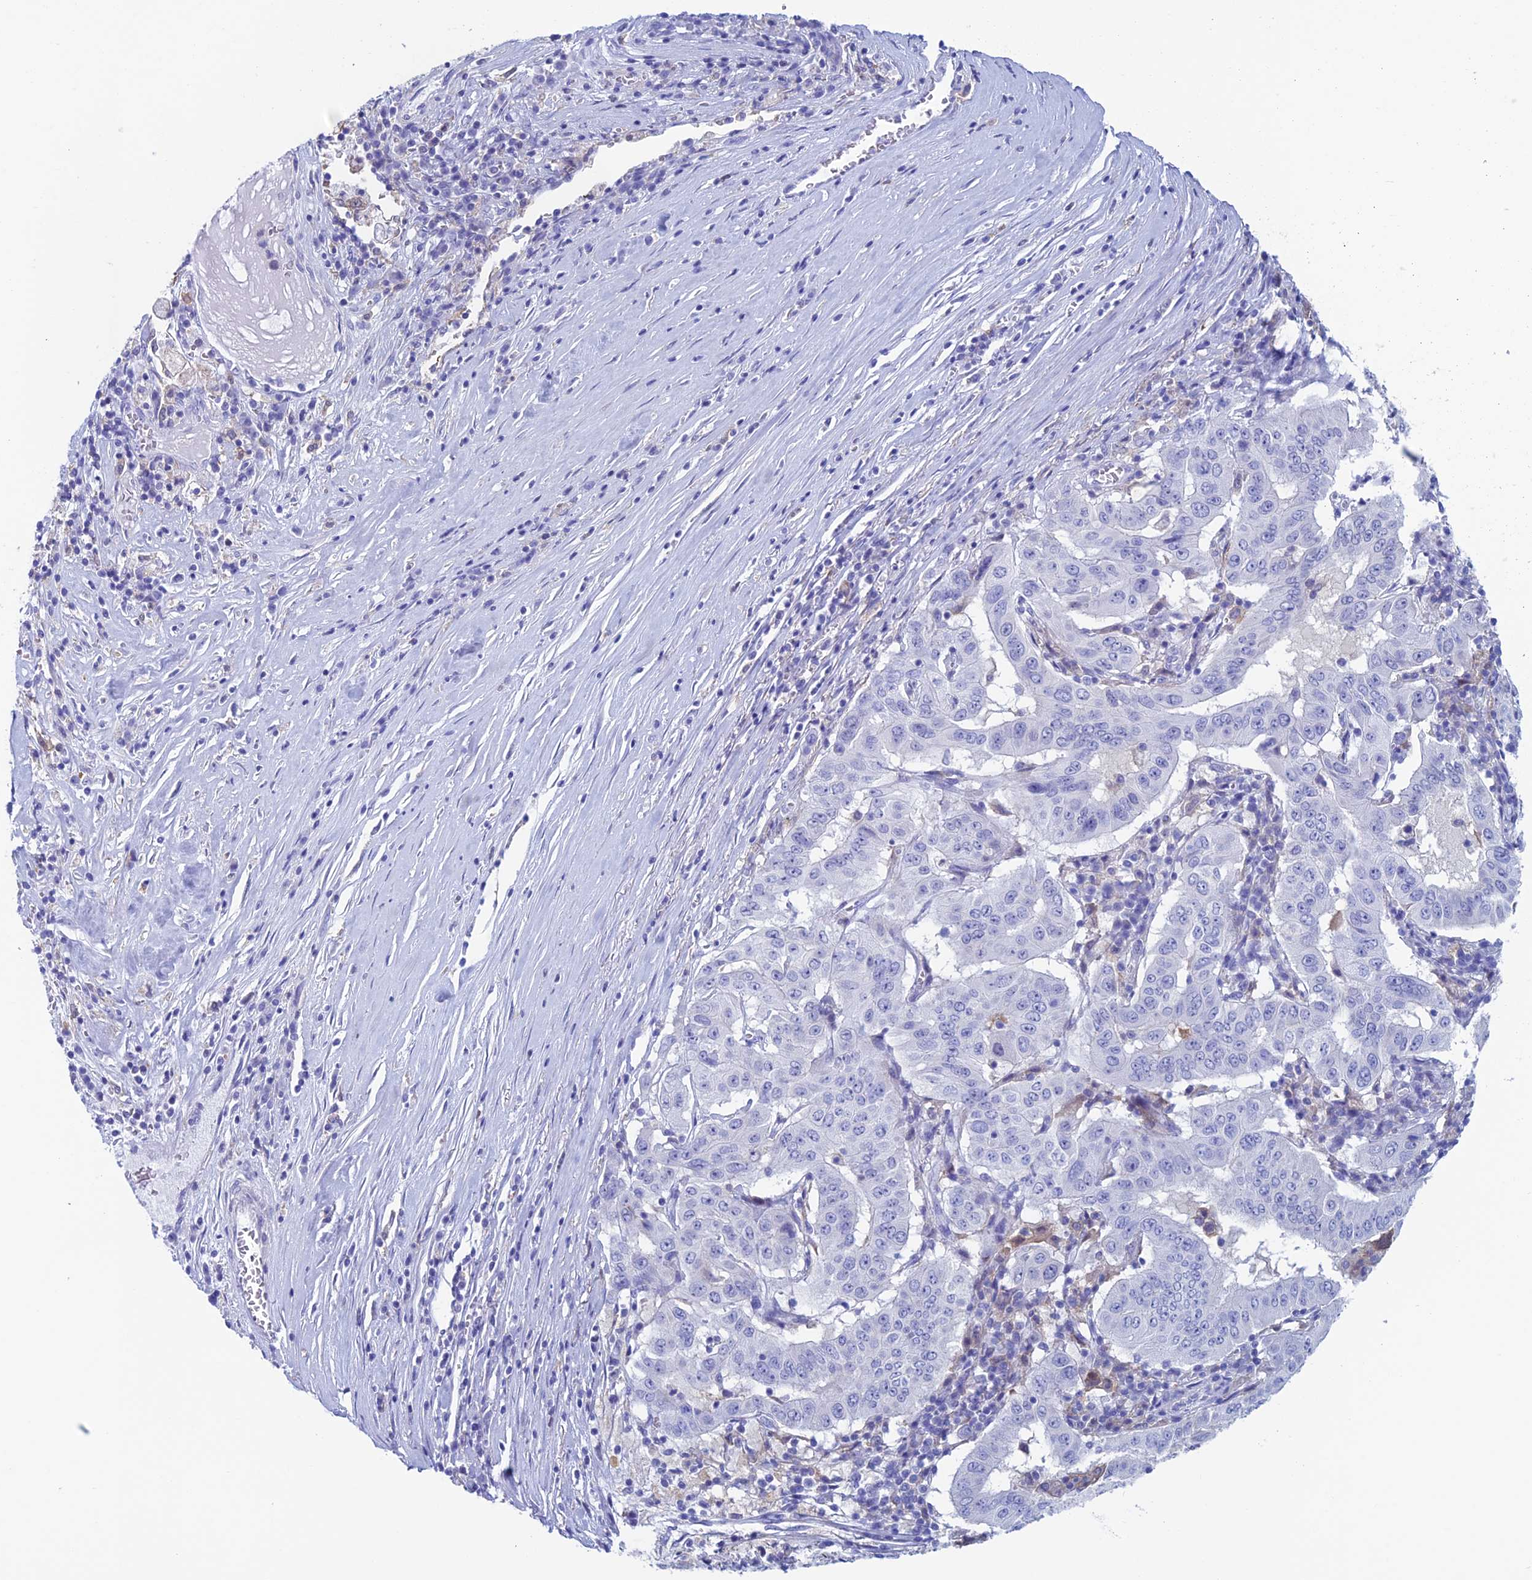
{"staining": {"intensity": "negative", "quantity": "none", "location": "none"}, "tissue": "pancreatic cancer", "cell_type": "Tumor cells", "image_type": "cancer", "snomed": [{"axis": "morphology", "description": "Adenocarcinoma, NOS"}, {"axis": "topography", "description": "Pancreas"}], "caption": "Immunohistochemistry of pancreatic cancer (adenocarcinoma) reveals no expression in tumor cells.", "gene": "KCNK17", "patient": {"sex": "male", "age": 63}}